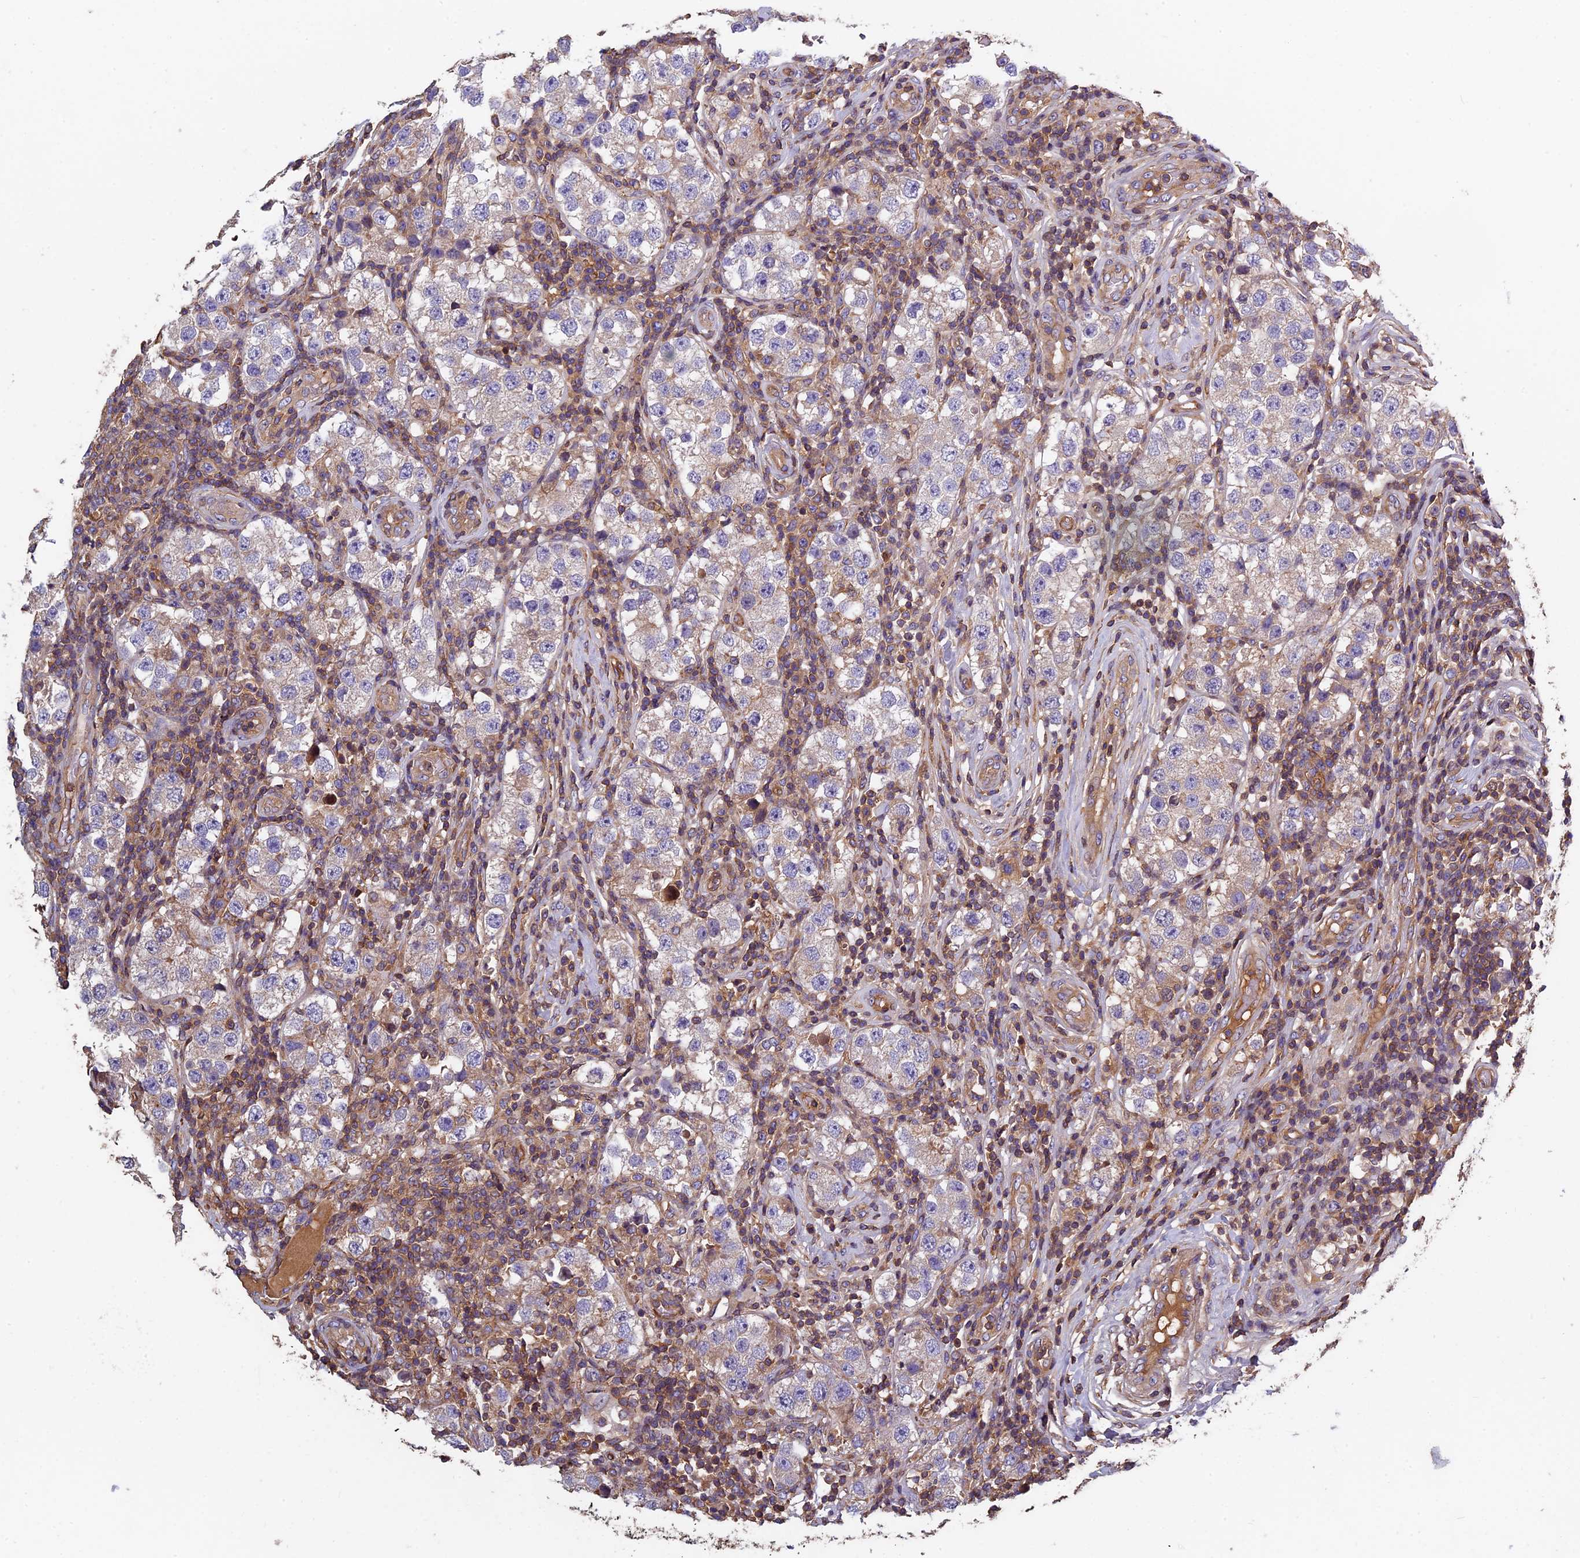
{"staining": {"intensity": "weak", "quantity": "25%-75%", "location": "cytoplasmic/membranous"}, "tissue": "testis cancer", "cell_type": "Tumor cells", "image_type": "cancer", "snomed": [{"axis": "morphology", "description": "Seminoma, NOS"}, {"axis": "topography", "description": "Testis"}], "caption": "This is an image of IHC staining of testis cancer (seminoma), which shows weak staining in the cytoplasmic/membranous of tumor cells.", "gene": "CCDC153", "patient": {"sex": "male", "age": 34}}